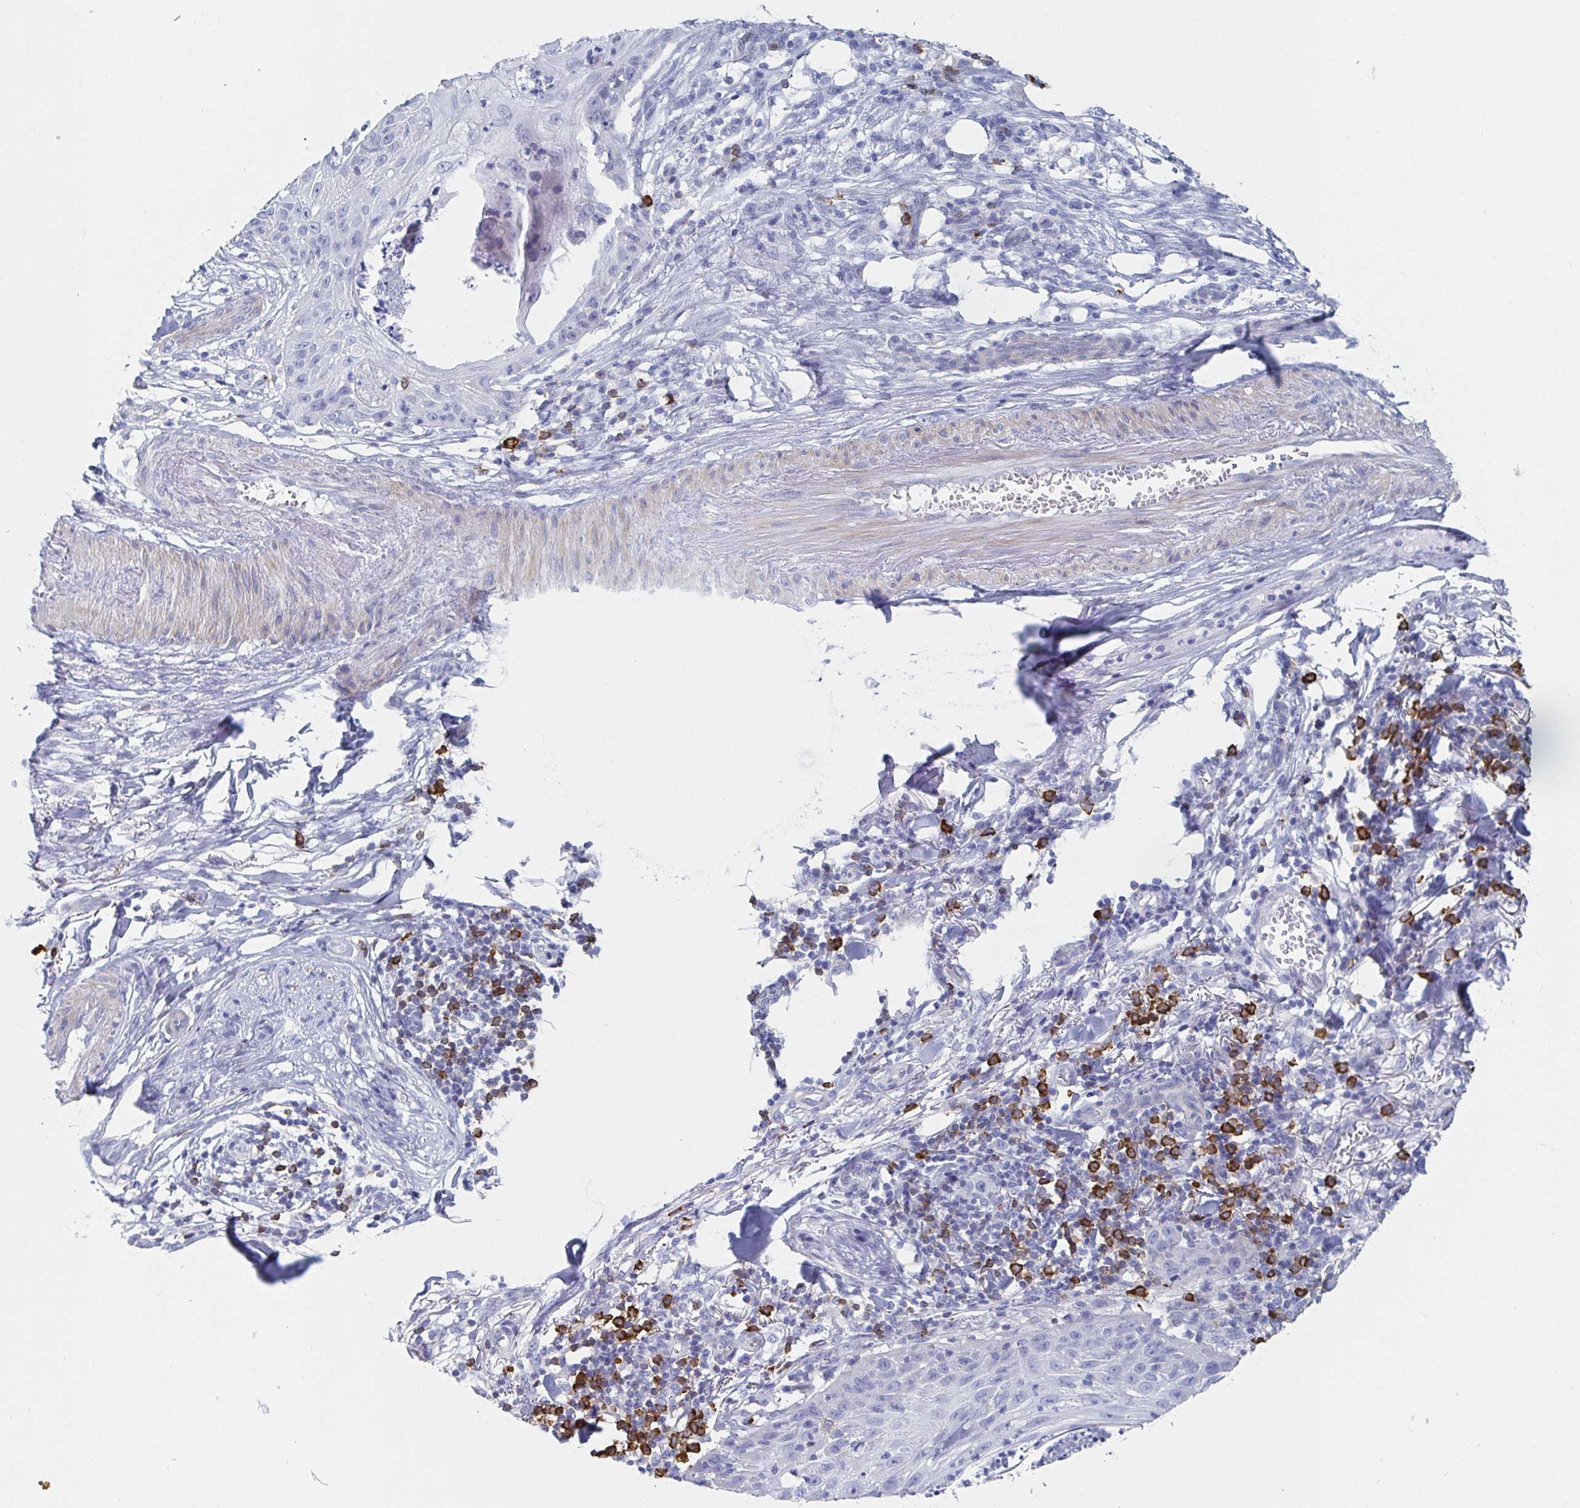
{"staining": {"intensity": "negative", "quantity": "none", "location": "none"}, "tissue": "skin cancer", "cell_type": "Tumor cells", "image_type": "cancer", "snomed": [{"axis": "morphology", "description": "Squamous cell carcinoma, NOS"}, {"axis": "topography", "description": "Skin"}], "caption": "Photomicrograph shows no protein staining in tumor cells of squamous cell carcinoma (skin) tissue.", "gene": "PACSIN1", "patient": {"sex": "female", "age": 88}}